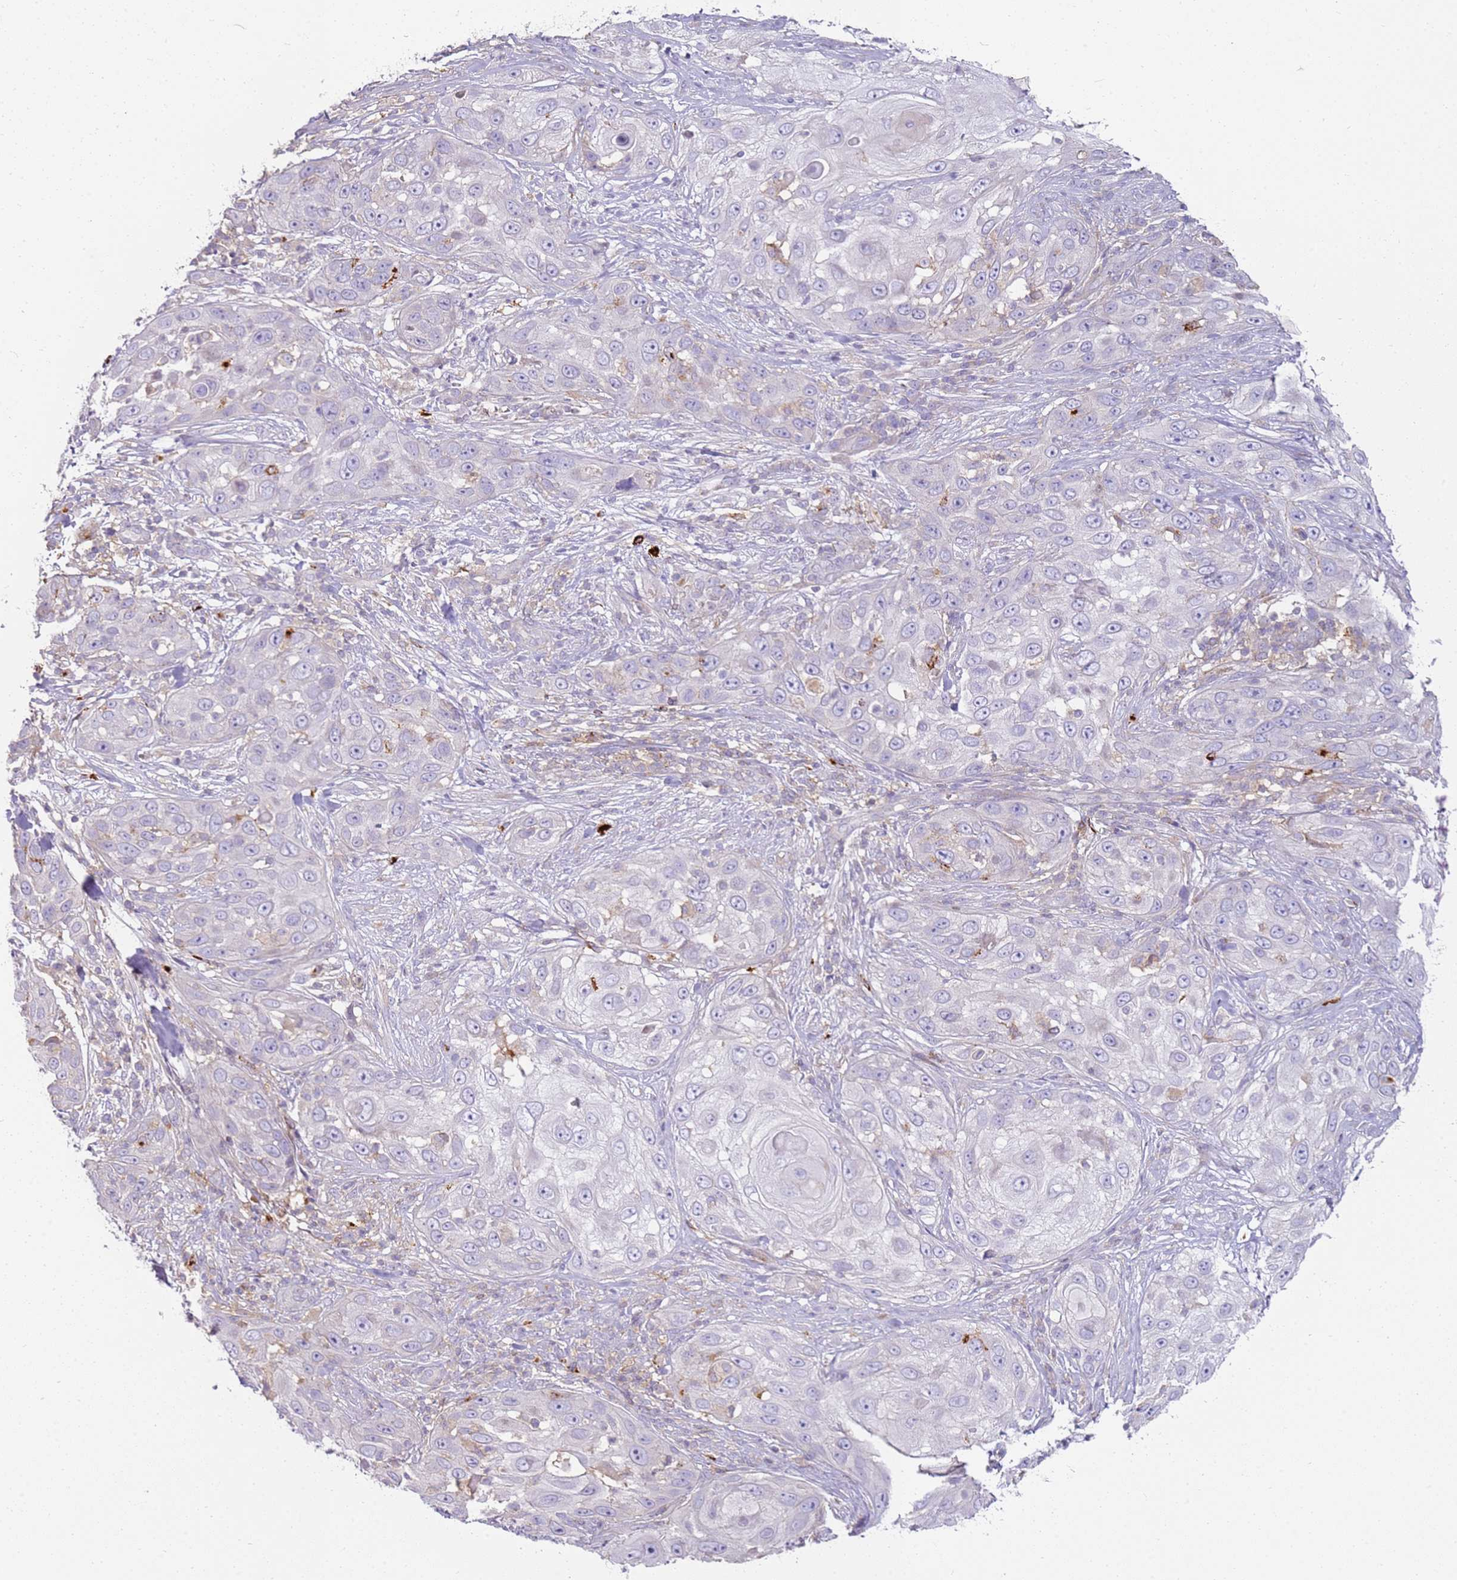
{"staining": {"intensity": "negative", "quantity": "none", "location": "none"}, "tissue": "skin cancer", "cell_type": "Tumor cells", "image_type": "cancer", "snomed": [{"axis": "morphology", "description": "Squamous cell carcinoma, NOS"}, {"axis": "topography", "description": "Skin"}], "caption": "An image of skin cancer stained for a protein demonstrates no brown staining in tumor cells. (DAB immunohistochemistry (IHC) visualized using brightfield microscopy, high magnification).", "gene": "FPR1", "patient": {"sex": "female", "age": 44}}